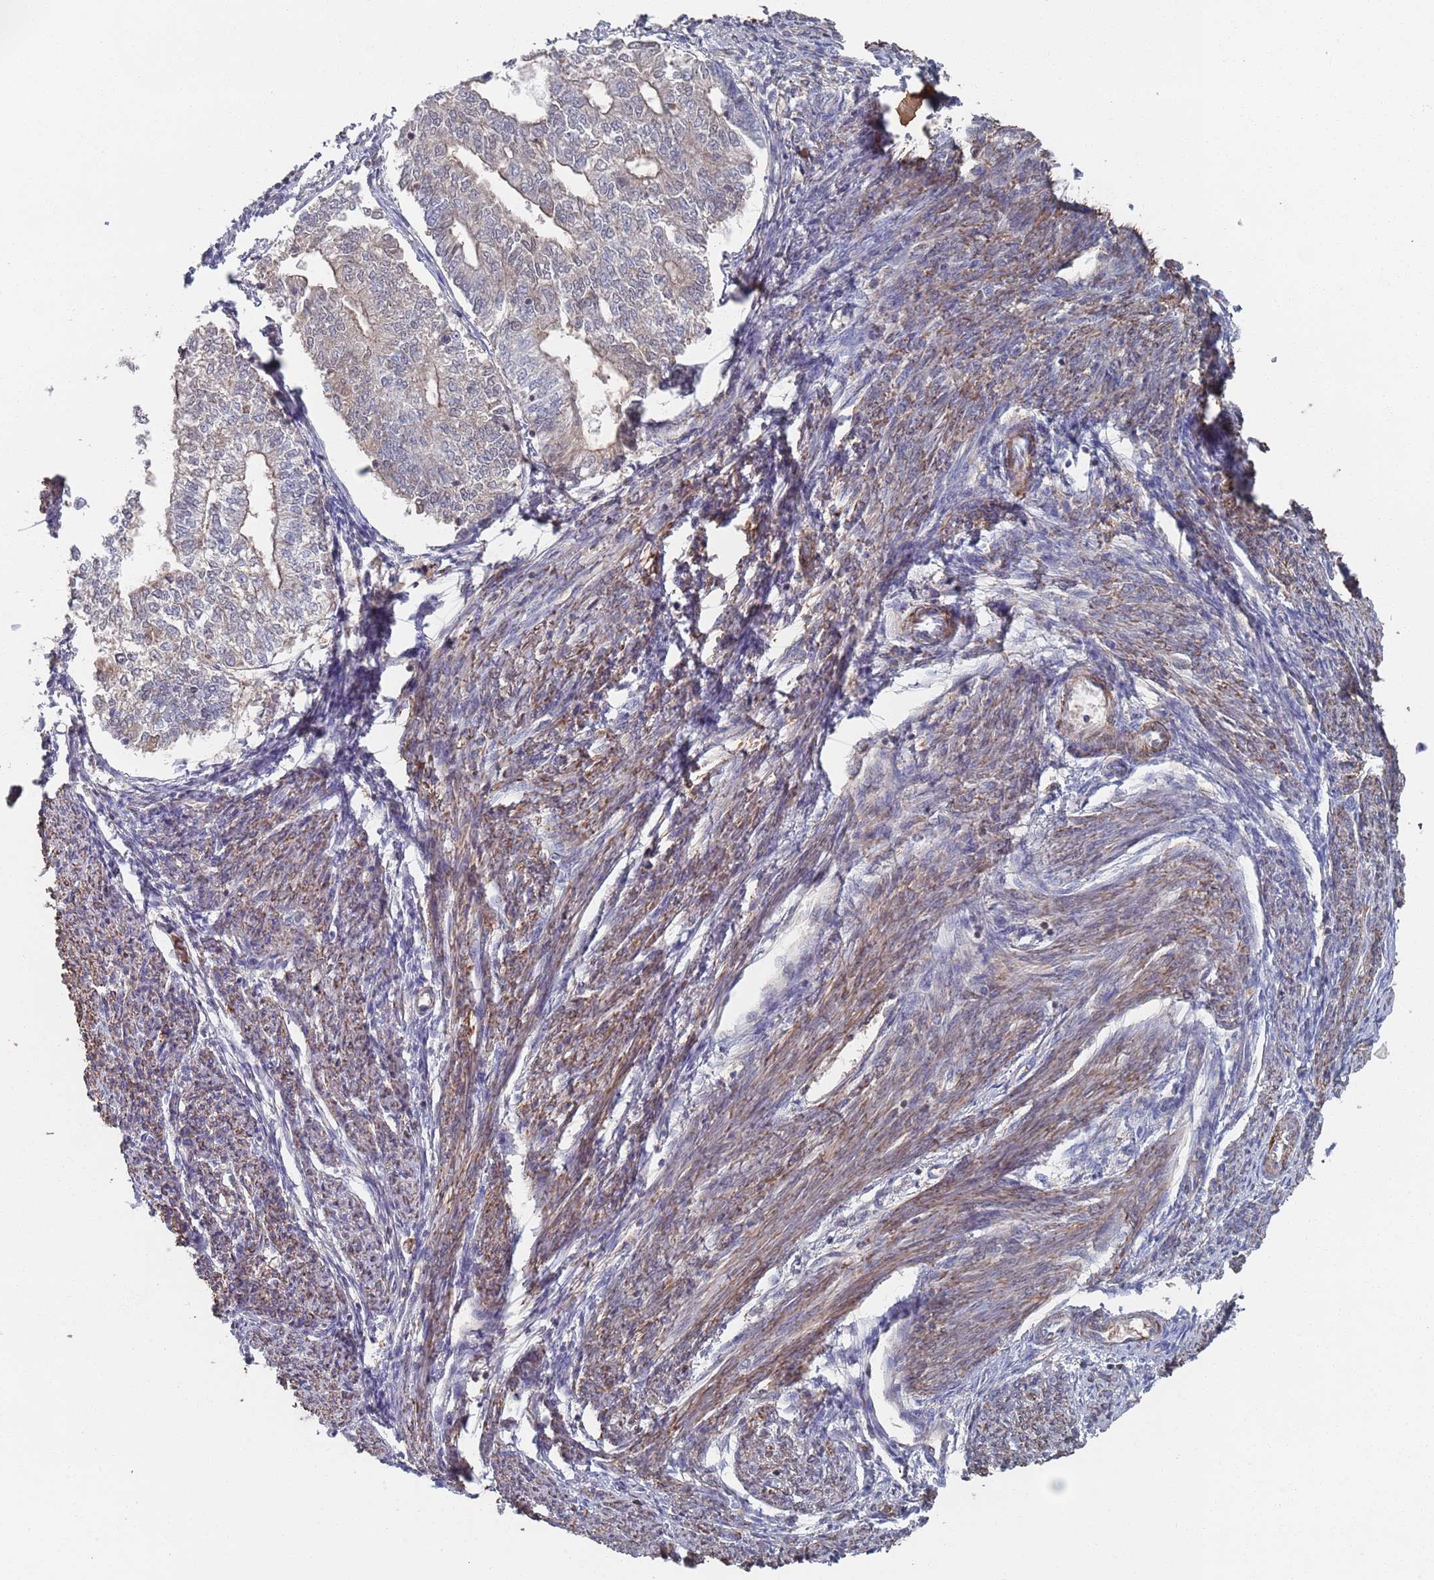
{"staining": {"intensity": "strong", "quantity": "25%-75%", "location": "cytoplasmic/membranous"}, "tissue": "smooth muscle", "cell_type": "Smooth muscle cells", "image_type": "normal", "snomed": [{"axis": "morphology", "description": "Normal tissue, NOS"}, {"axis": "topography", "description": "Smooth muscle"}, {"axis": "topography", "description": "Uterus"}], "caption": "DAB immunohistochemical staining of benign smooth muscle demonstrates strong cytoplasmic/membranous protein staining in approximately 25%-75% of smooth muscle cells. Immunohistochemistry (ihc) stains the protein of interest in brown and the nuclei are stained blue.", "gene": "PLEKHA4", "patient": {"sex": "female", "age": 59}}